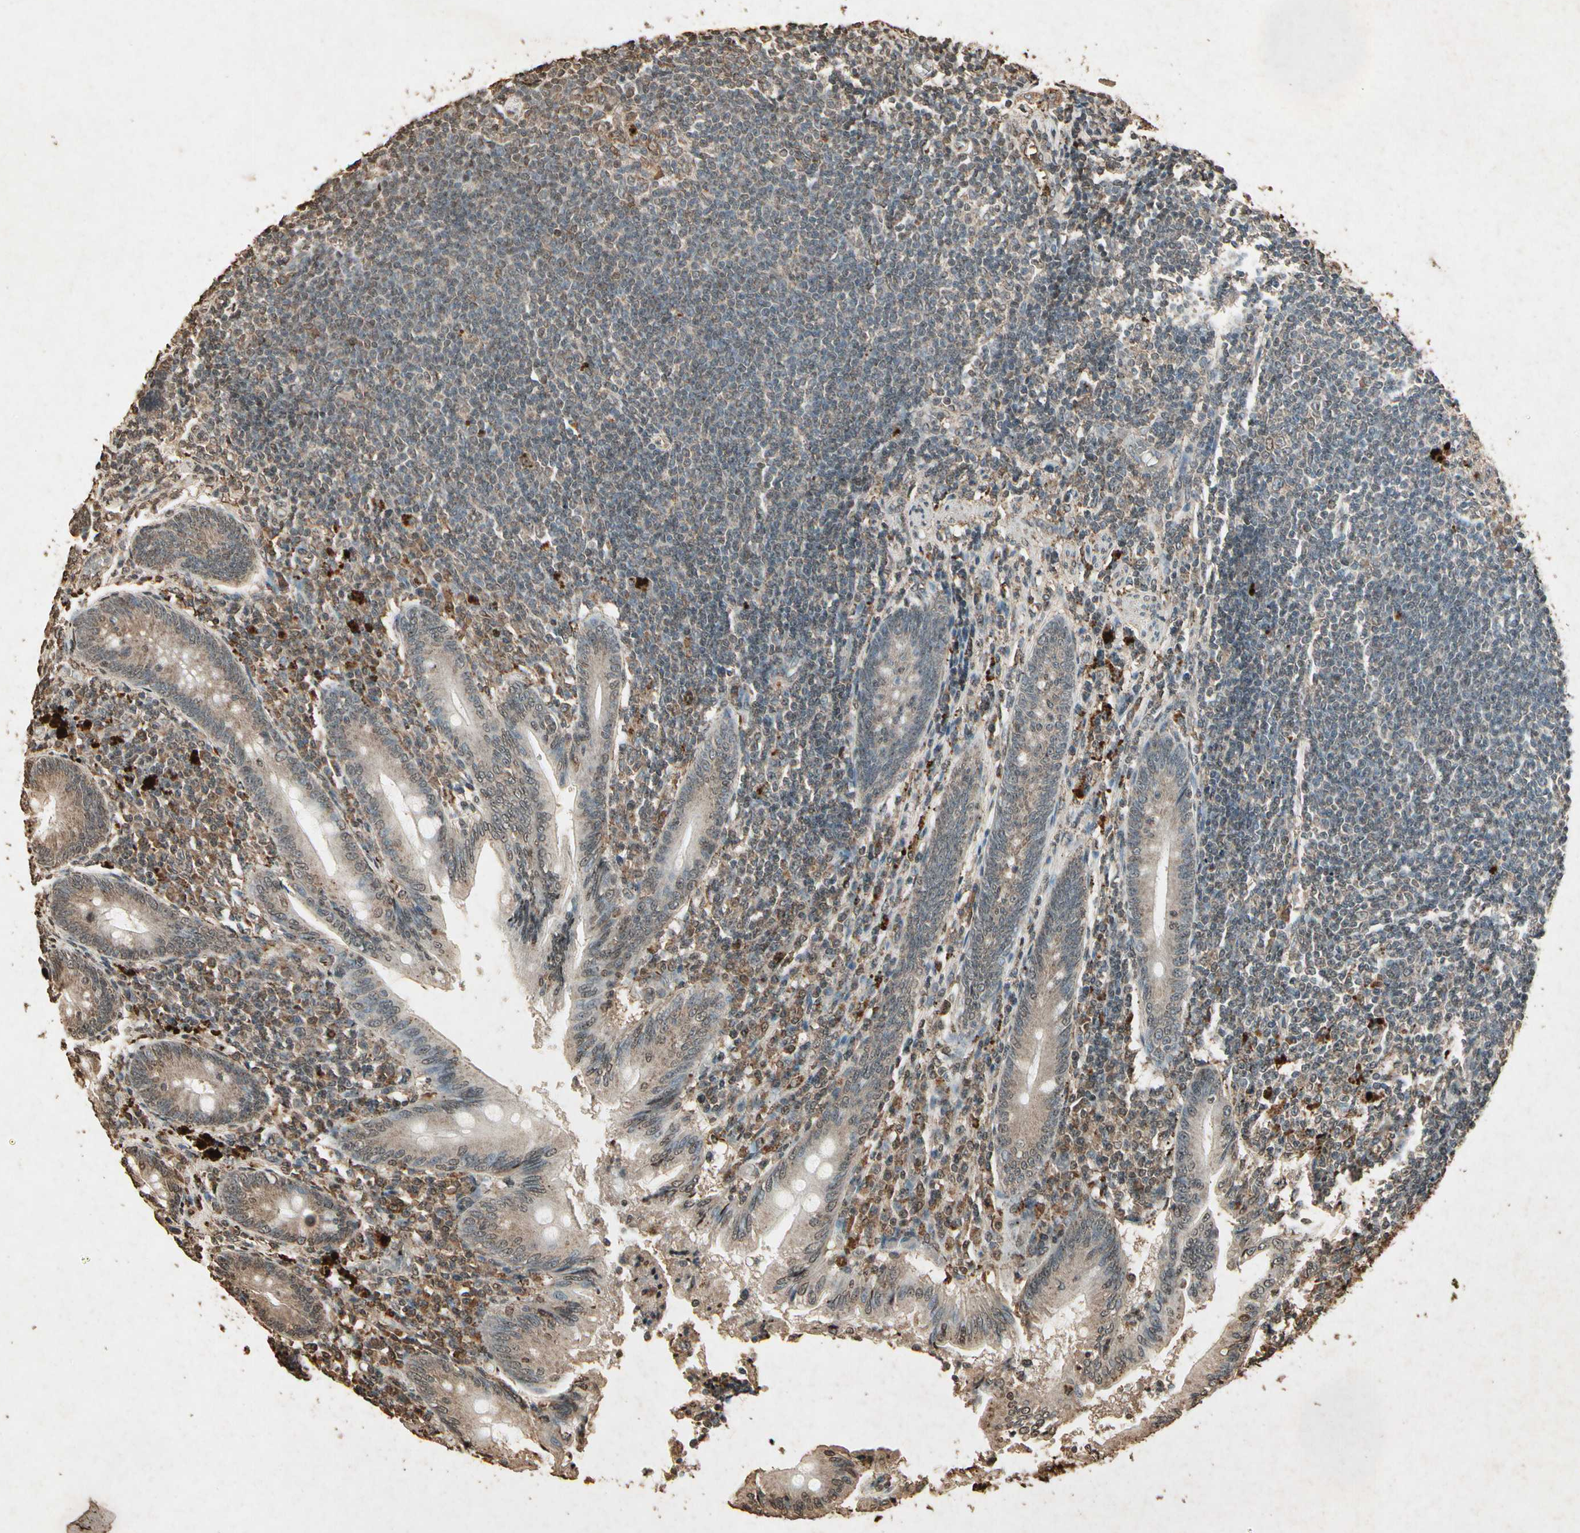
{"staining": {"intensity": "weak", "quantity": "25%-75%", "location": "cytoplasmic/membranous,nuclear"}, "tissue": "appendix", "cell_type": "Glandular cells", "image_type": "normal", "snomed": [{"axis": "morphology", "description": "Normal tissue, NOS"}, {"axis": "morphology", "description": "Inflammation, NOS"}, {"axis": "topography", "description": "Appendix"}], "caption": "Protein staining of normal appendix displays weak cytoplasmic/membranous,nuclear staining in approximately 25%-75% of glandular cells. Ihc stains the protein in brown and the nuclei are stained blue.", "gene": "GC", "patient": {"sex": "male", "age": 46}}